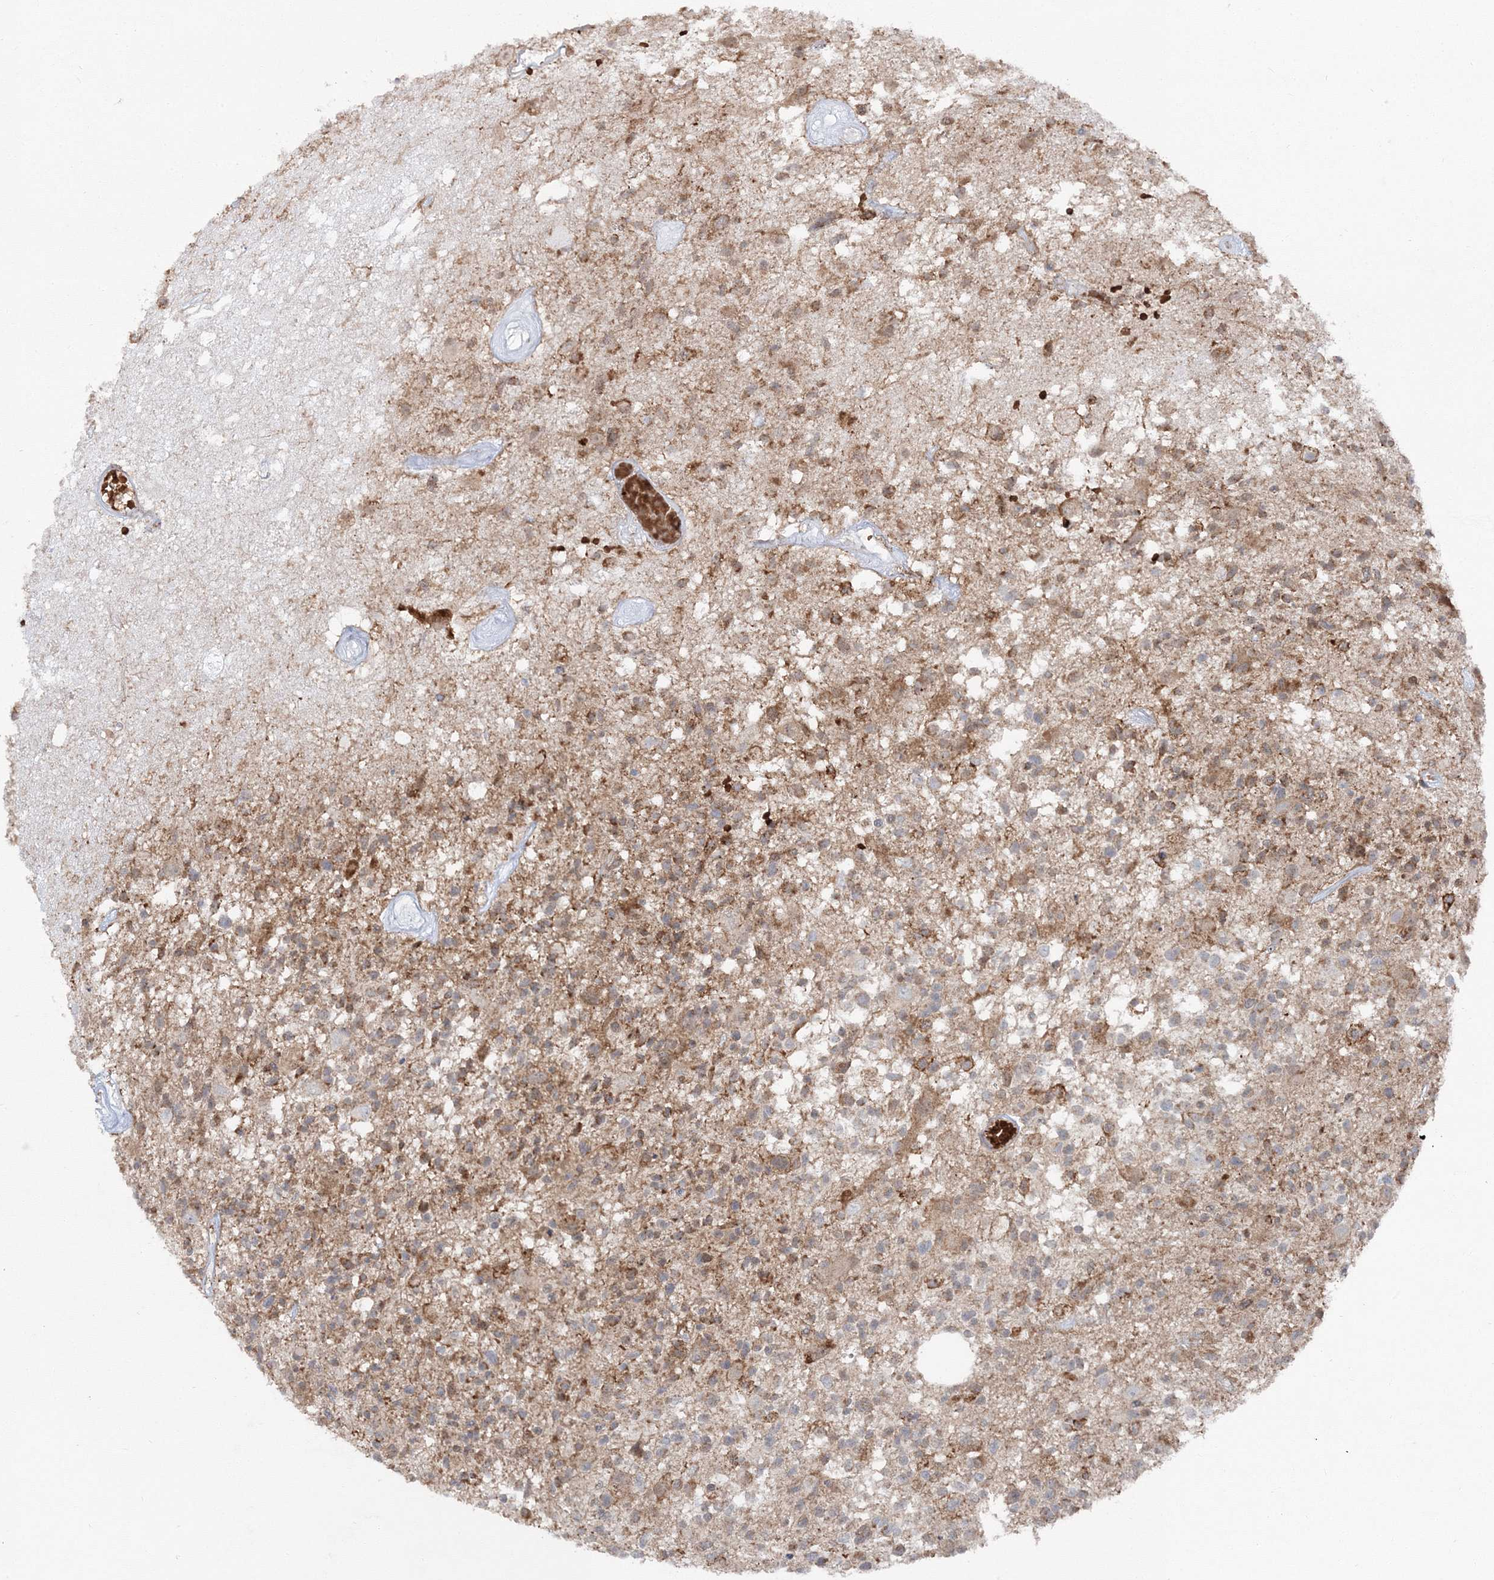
{"staining": {"intensity": "weak", "quantity": "25%-75%", "location": "cytoplasmic/membranous"}, "tissue": "glioma", "cell_type": "Tumor cells", "image_type": "cancer", "snomed": [{"axis": "morphology", "description": "Glioma, malignant, High grade"}, {"axis": "morphology", "description": "Glioblastoma, NOS"}, {"axis": "topography", "description": "Brain"}], "caption": "Protein expression analysis of human glioma reveals weak cytoplasmic/membranous positivity in approximately 25%-75% of tumor cells.", "gene": "PCBD2", "patient": {"sex": "male", "age": 60}}